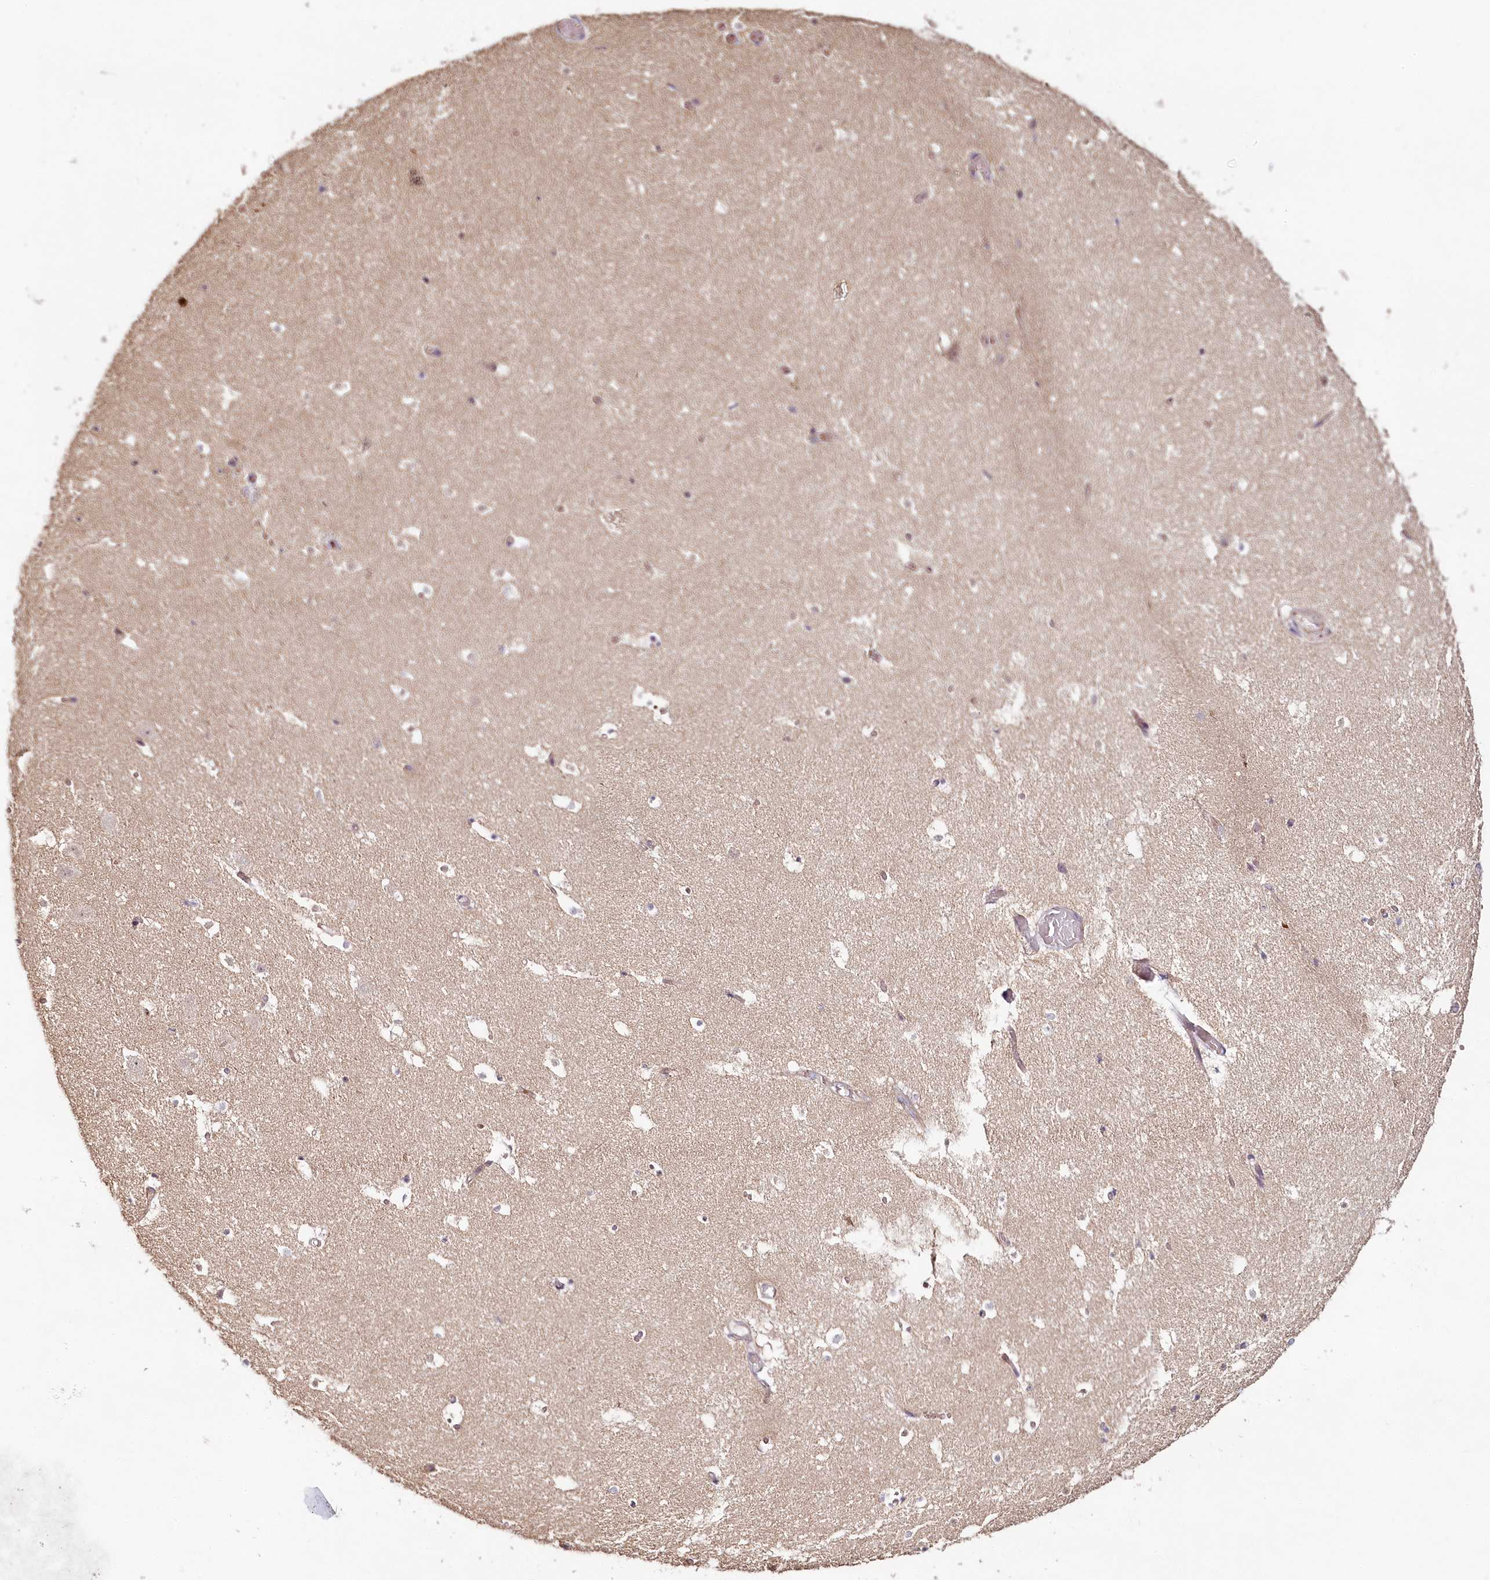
{"staining": {"intensity": "negative", "quantity": "none", "location": "none"}, "tissue": "hippocampus", "cell_type": "Glial cells", "image_type": "normal", "snomed": [{"axis": "morphology", "description": "Normal tissue, NOS"}, {"axis": "topography", "description": "Hippocampus"}], "caption": "Normal hippocampus was stained to show a protein in brown. There is no significant staining in glial cells.", "gene": "HYCC2", "patient": {"sex": "female", "age": 52}}